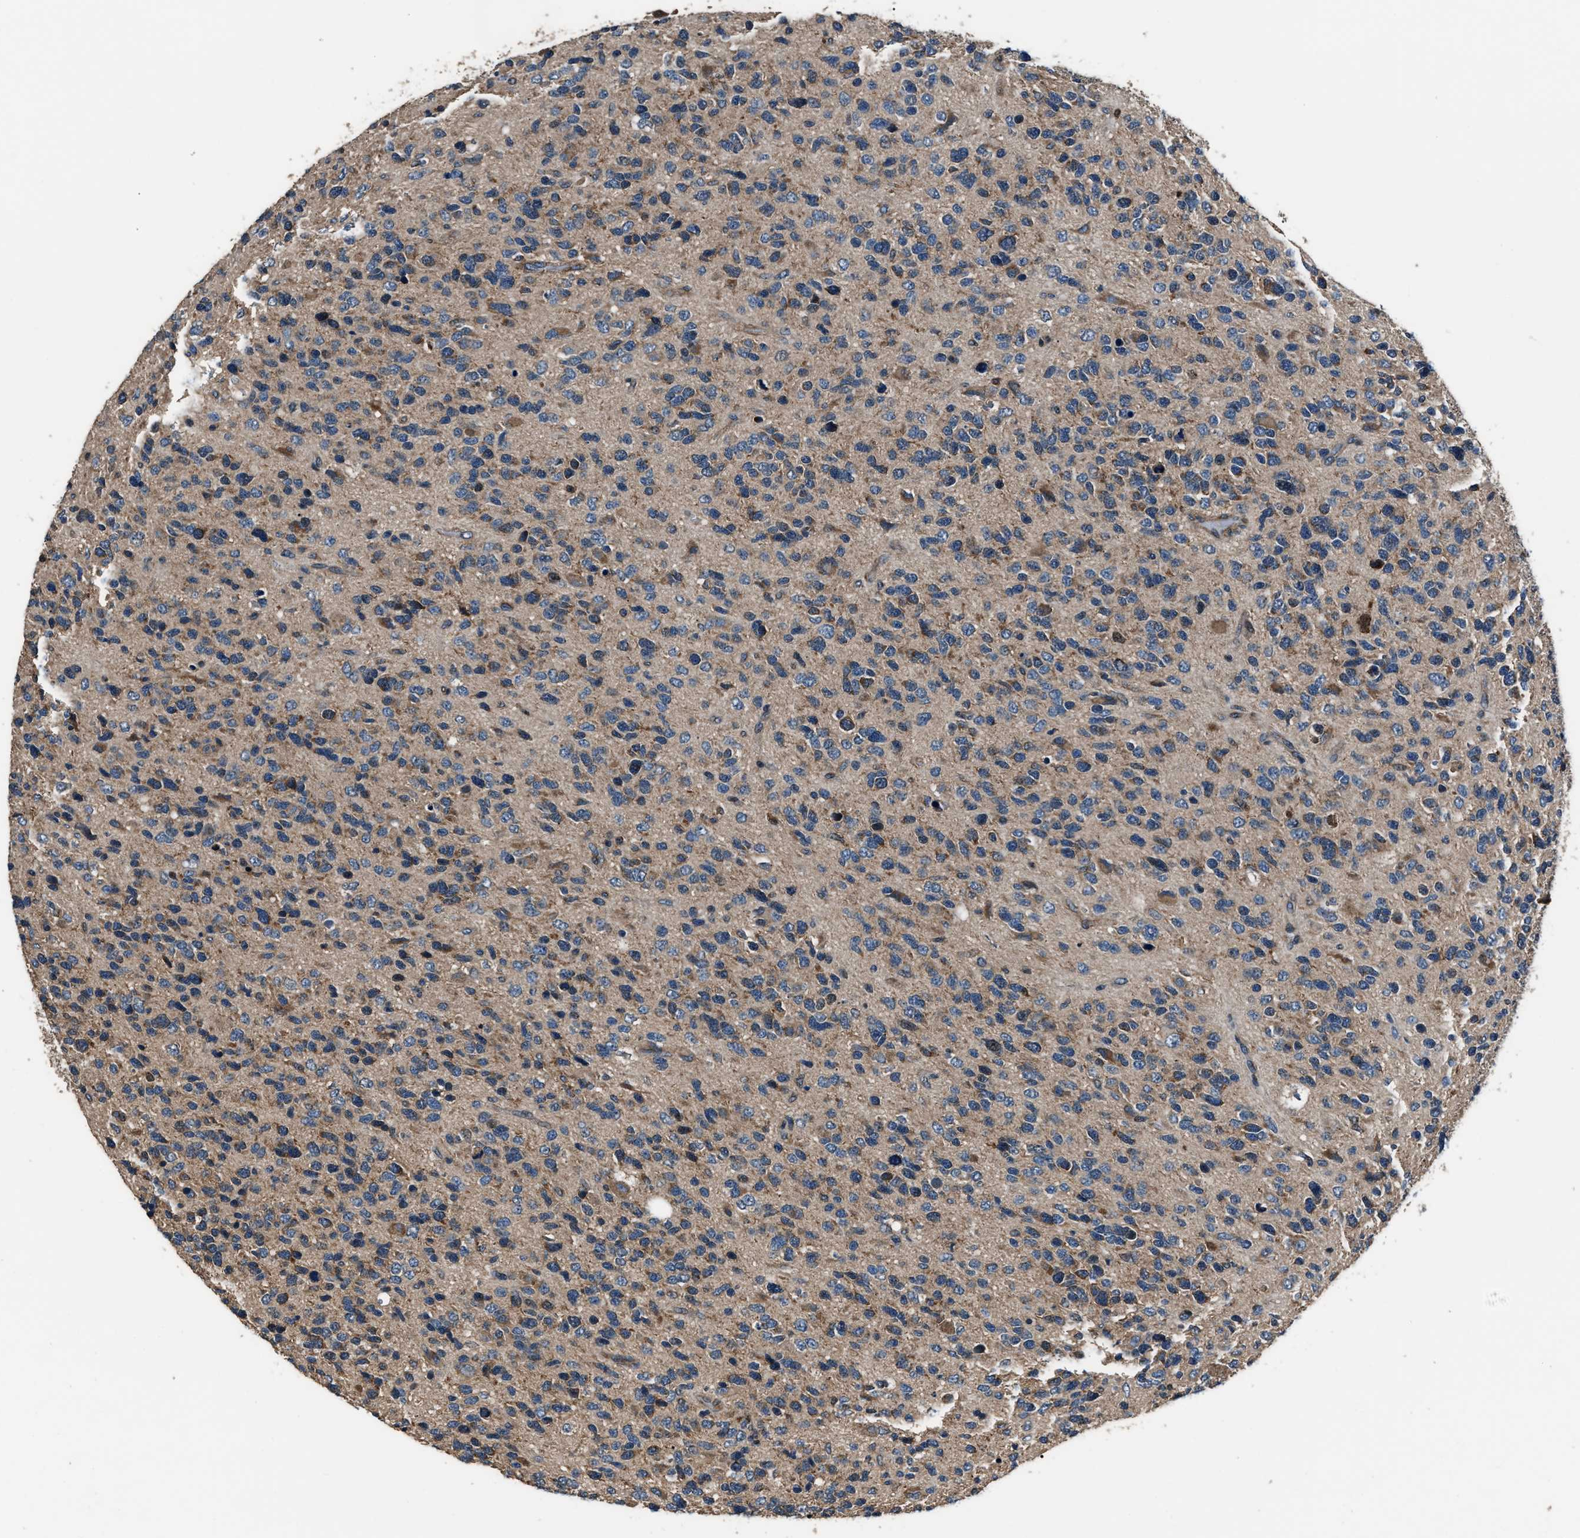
{"staining": {"intensity": "weak", "quantity": ">75%", "location": "cytoplasmic/membranous,nuclear"}, "tissue": "glioma", "cell_type": "Tumor cells", "image_type": "cancer", "snomed": [{"axis": "morphology", "description": "Glioma, malignant, High grade"}, {"axis": "topography", "description": "Brain"}], "caption": "Weak cytoplasmic/membranous and nuclear staining is identified in approximately >75% of tumor cells in malignant high-grade glioma.", "gene": "IMPDH2", "patient": {"sex": "female", "age": 58}}